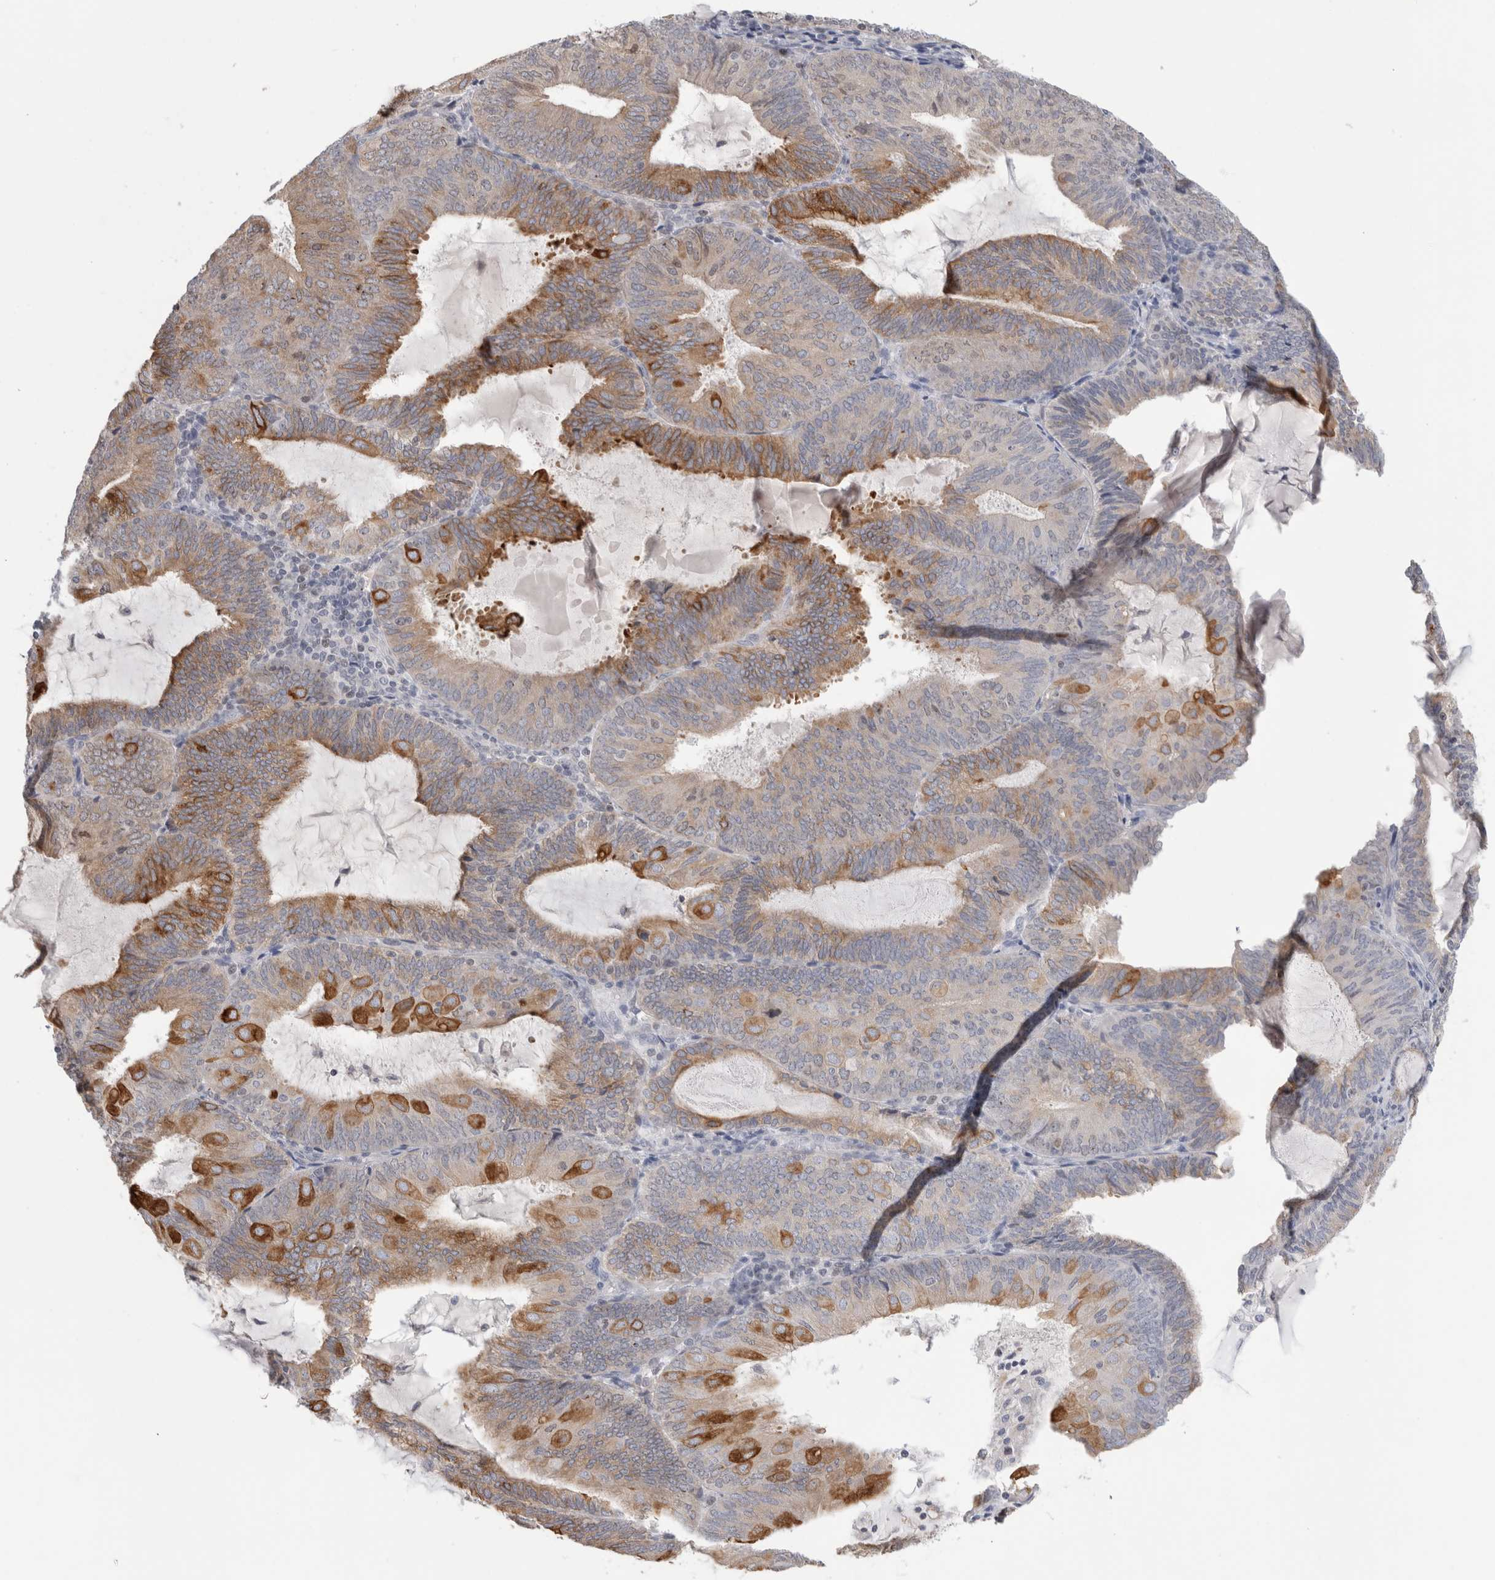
{"staining": {"intensity": "strong", "quantity": "<25%", "location": "cytoplasmic/membranous"}, "tissue": "endometrial cancer", "cell_type": "Tumor cells", "image_type": "cancer", "snomed": [{"axis": "morphology", "description": "Adenocarcinoma, NOS"}, {"axis": "topography", "description": "Endometrium"}], "caption": "Human adenocarcinoma (endometrial) stained with a protein marker exhibits strong staining in tumor cells.", "gene": "SYTL5", "patient": {"sex": "female", "age": 81}}